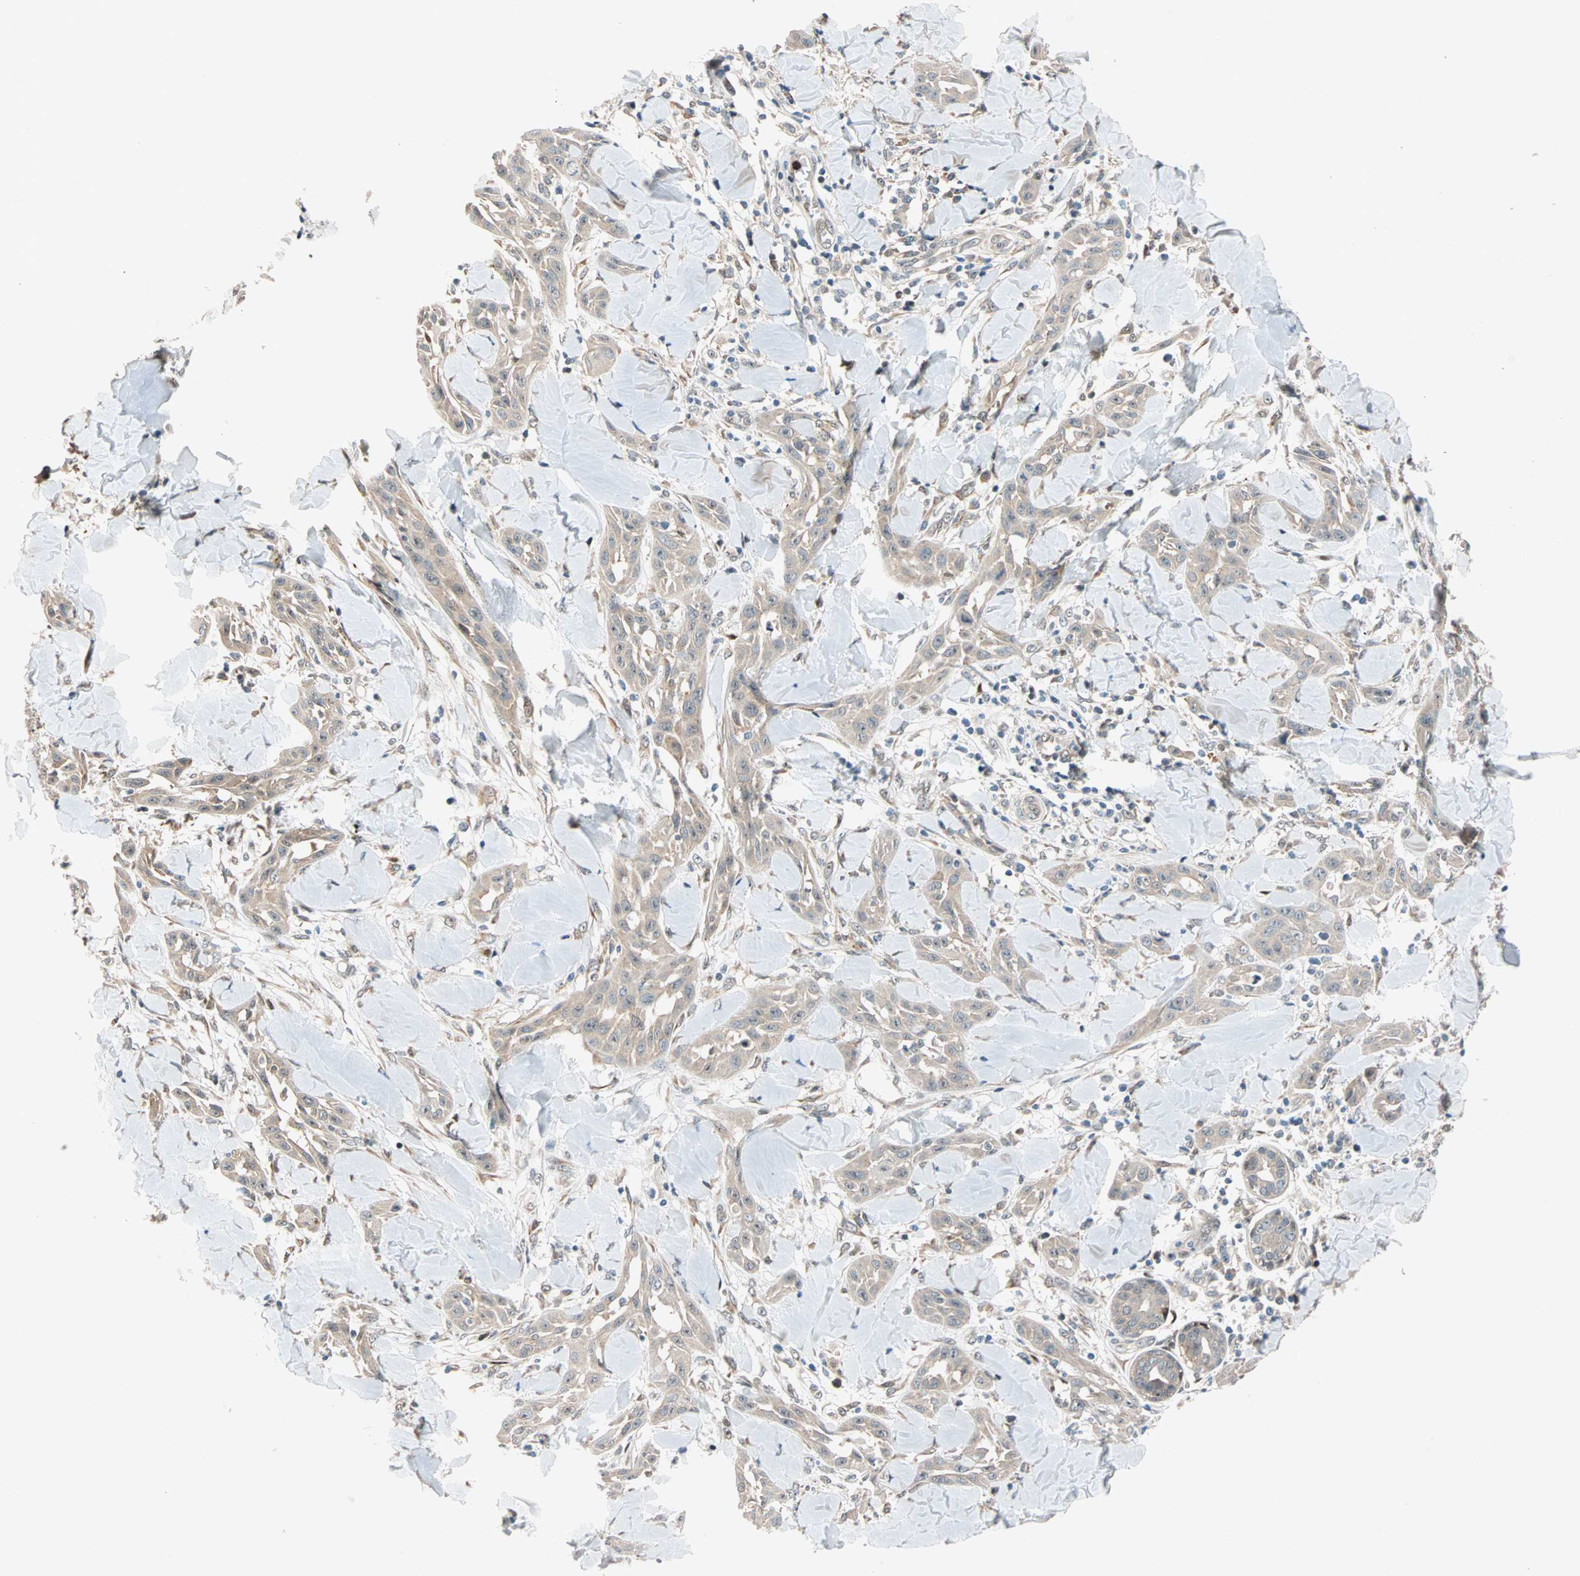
{"staining": {"intensity": "weak", "quantity": ">75%", "location": "cytoplasmic/membranous"}, "tissue": "skin cancer", "cell_type": "Tumor cells", "image_type": "cancer", "snomed": [{"axis": "morphology", "description": "Squamous cell carcinoma, NOS"}, {"axis": "topography", "description": "Skin"}], "caption": "Immunohistochemistry (DAB) staining of skin cancer (squamous cell carcinoma) reveals weak cytoplasmic/membranous protein positivity in about >75% of tumor cells.", "gene": "HECW1", "patient": {"sex": "male", "age": 24}}